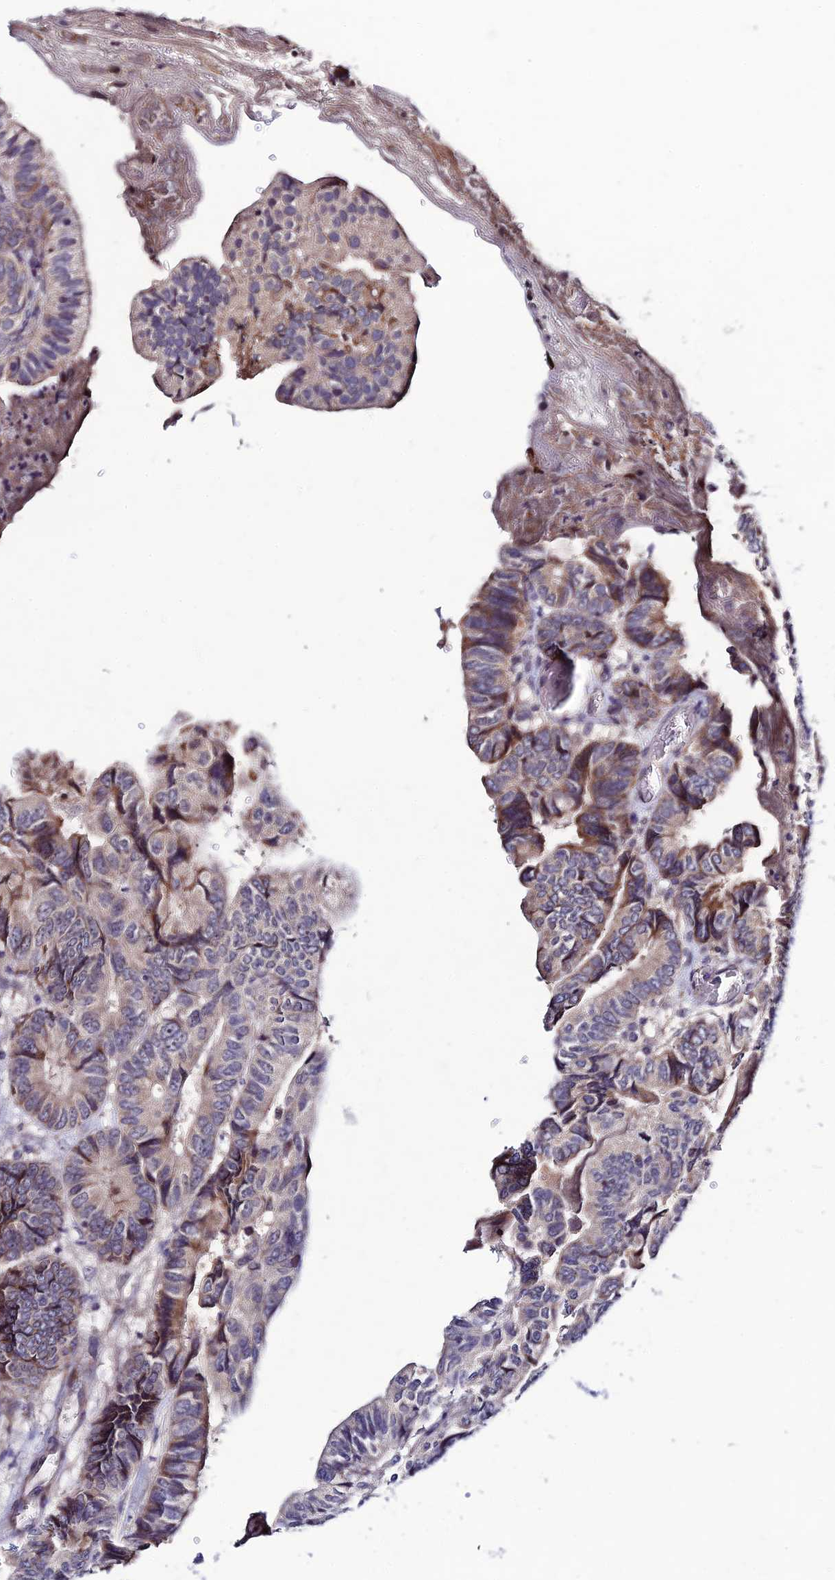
{"staining": {"intensity": "weak", "quantity": "<25%", "location": "cytoplasmic/membranous"}, "tissue": "colorectal cancer", "cell_type": "Tumor cells", "image_type": "cancer", "snomed": [{"axis": "morphology", "description": "Adenocarcinoma, NOS"}, {"axis": "topography", "description": "Colon"}], "caption": "Immunohistochemistry photomicrograph of neoplastic tissue: human colorectal cancer (adenocarcinoma) stained with DAB (3,3'-diaminobenzidine) shows no significant protein staining in tumor cells.", "gene": "CHST5", "patient": {"sex": "male", "age": 85}}